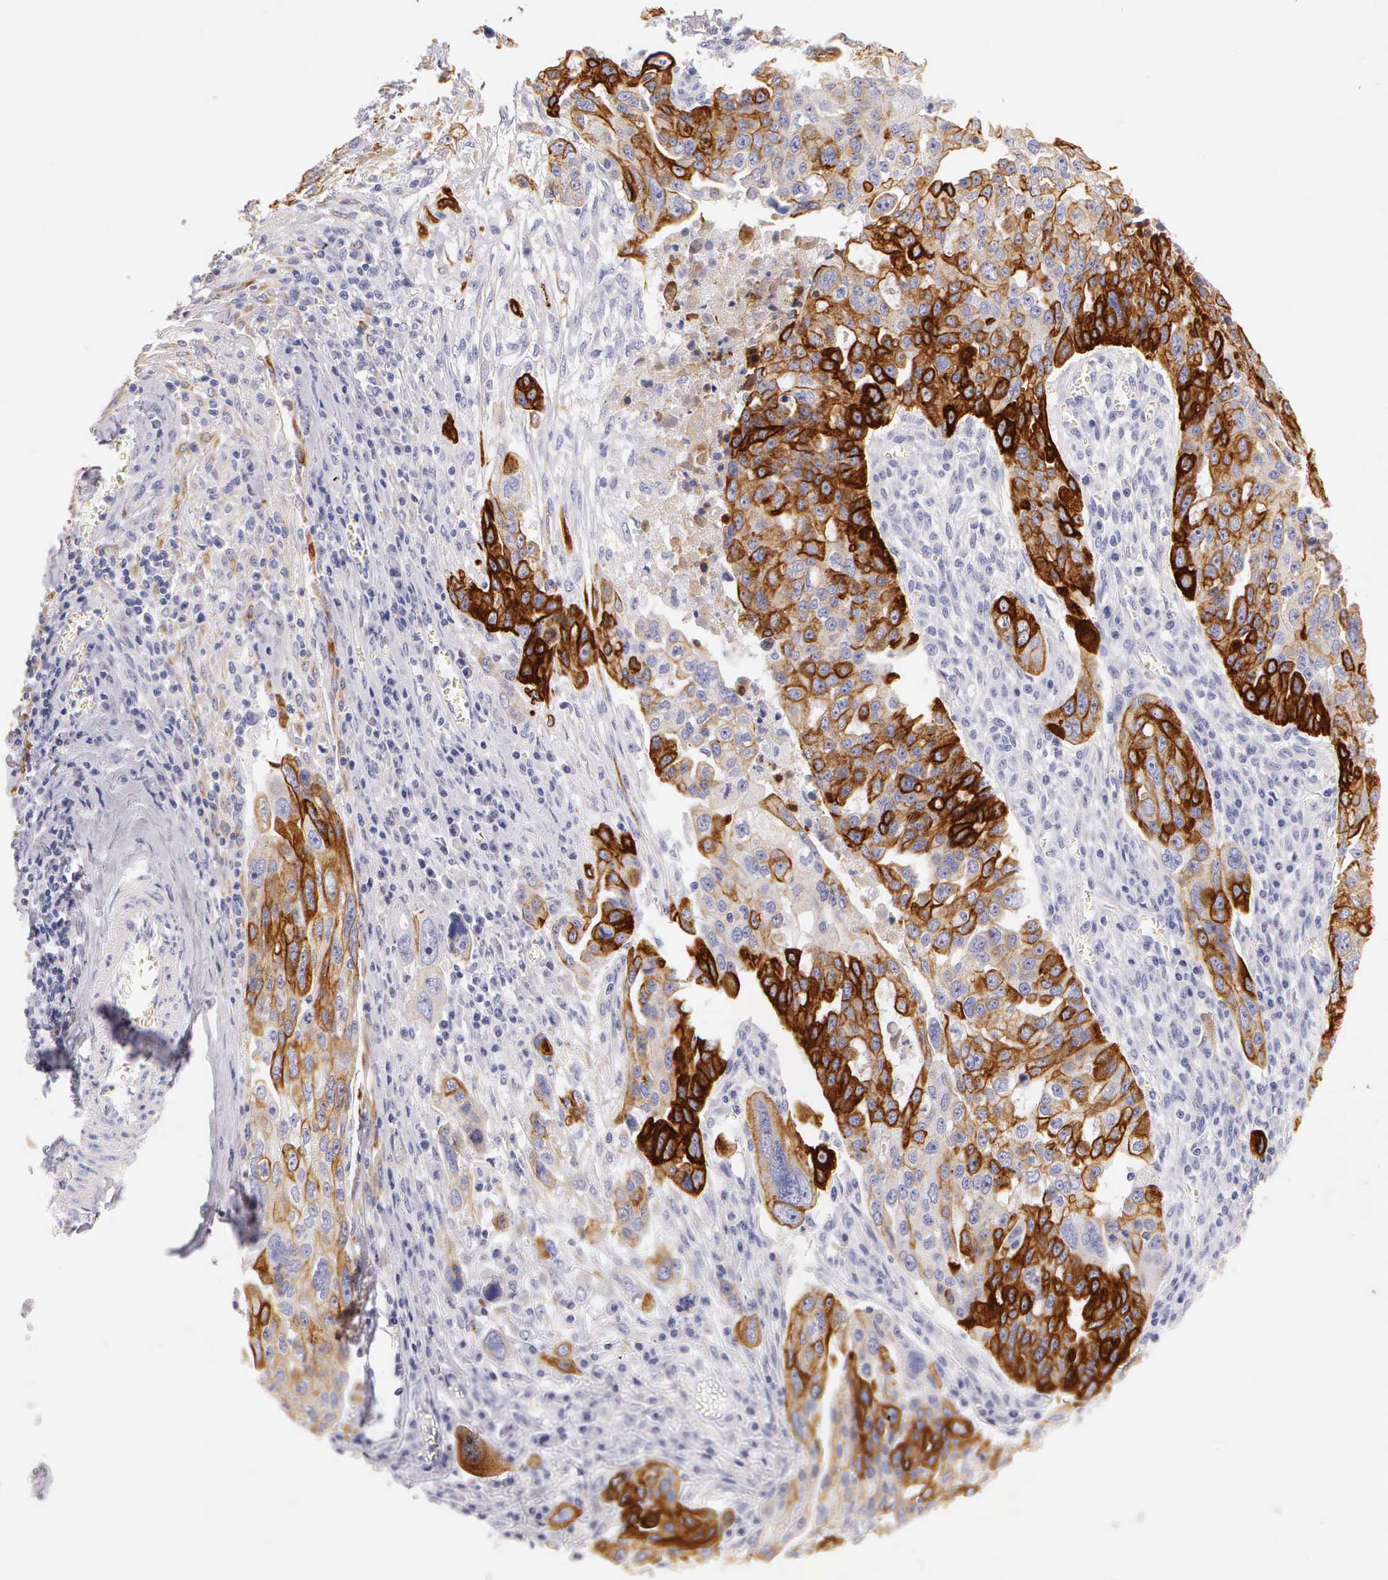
{"staining": {"intensity": "moderate", "quantity": "25%-75%", "location": "cytoplasmic/membranous"}, "tissue": "ovarian cancer", "cell_type": "Tumor cells", "image_type": "cancer", "snomed": [{"axis": "morphology", "description": "Carcinoma, endometroid"}, {"axis": "topography", "description": "Ovary"}], "caption": "This micrograph demonstrates immunohistochemistry (IHC) staining of human endometroid carcinoma (ovarian), with medium moderate cytoplasmic/membranous staining in approximately 25%-75% of tumor cells.", "gene": "KRT17", "patient": {"sex": "female", "age": 75}}